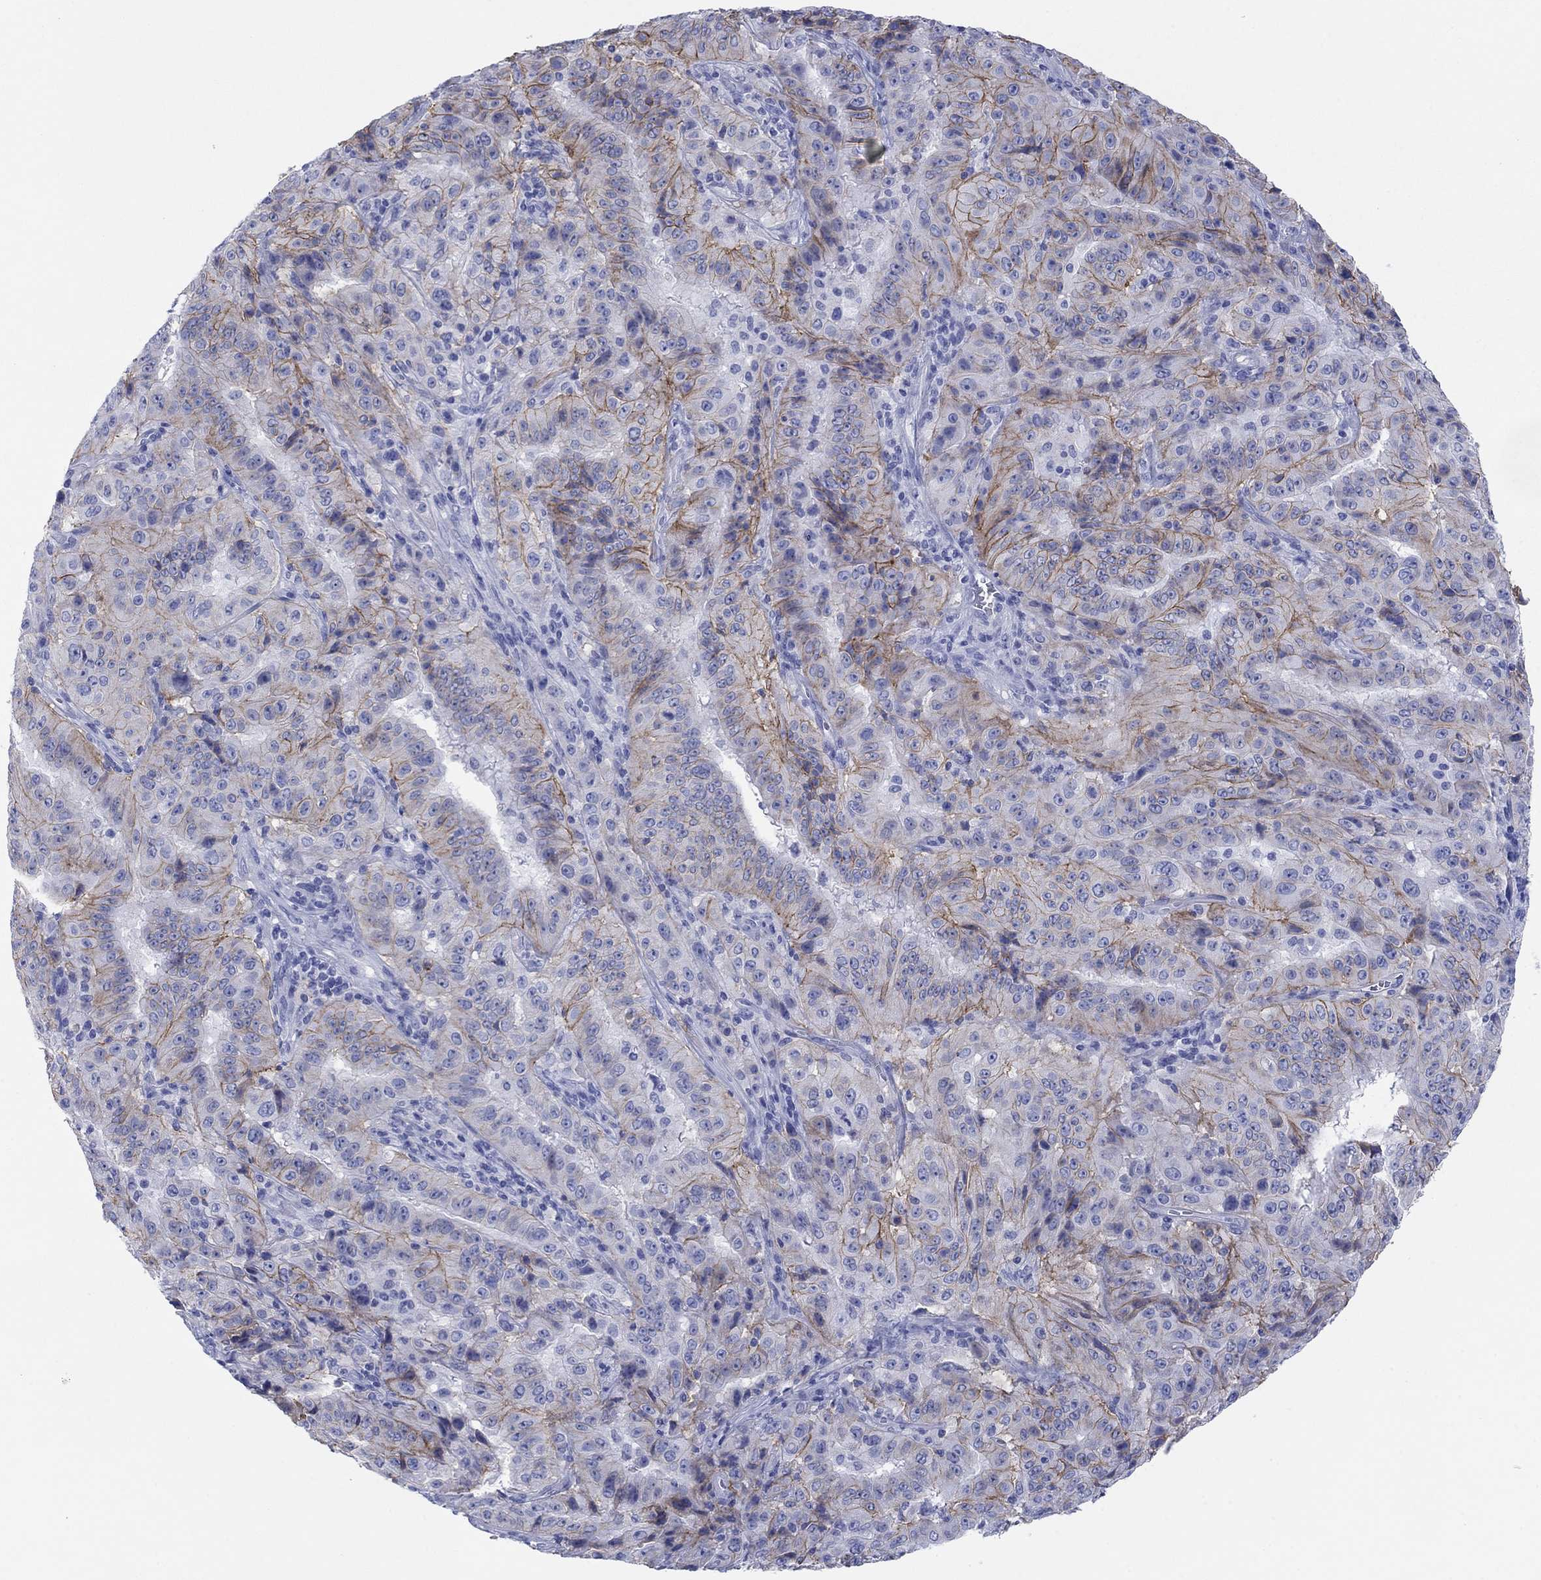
{"staining": {"intensity": "strong", "quantity": "25%-75%", "location": "cytoplasmic/membranous"}, "tissue": "pancreatic cancer", "cell_type": "Tumor cells", "image_type": "cancer", "snomed": [{"axis": "morphology", "description": "Adenocarcinoma, NOS"}, {"axis": "topography", "description": "Pancreas"}], "caption": "Pancreatic adenocarcinoma stained with IHC demonstrates strong cytoplasmic/membranous staining in approximately 25%-75% of tumor cells.", "gene": "ATP1B1", "patient": {"sex": "male", "age": 63}}